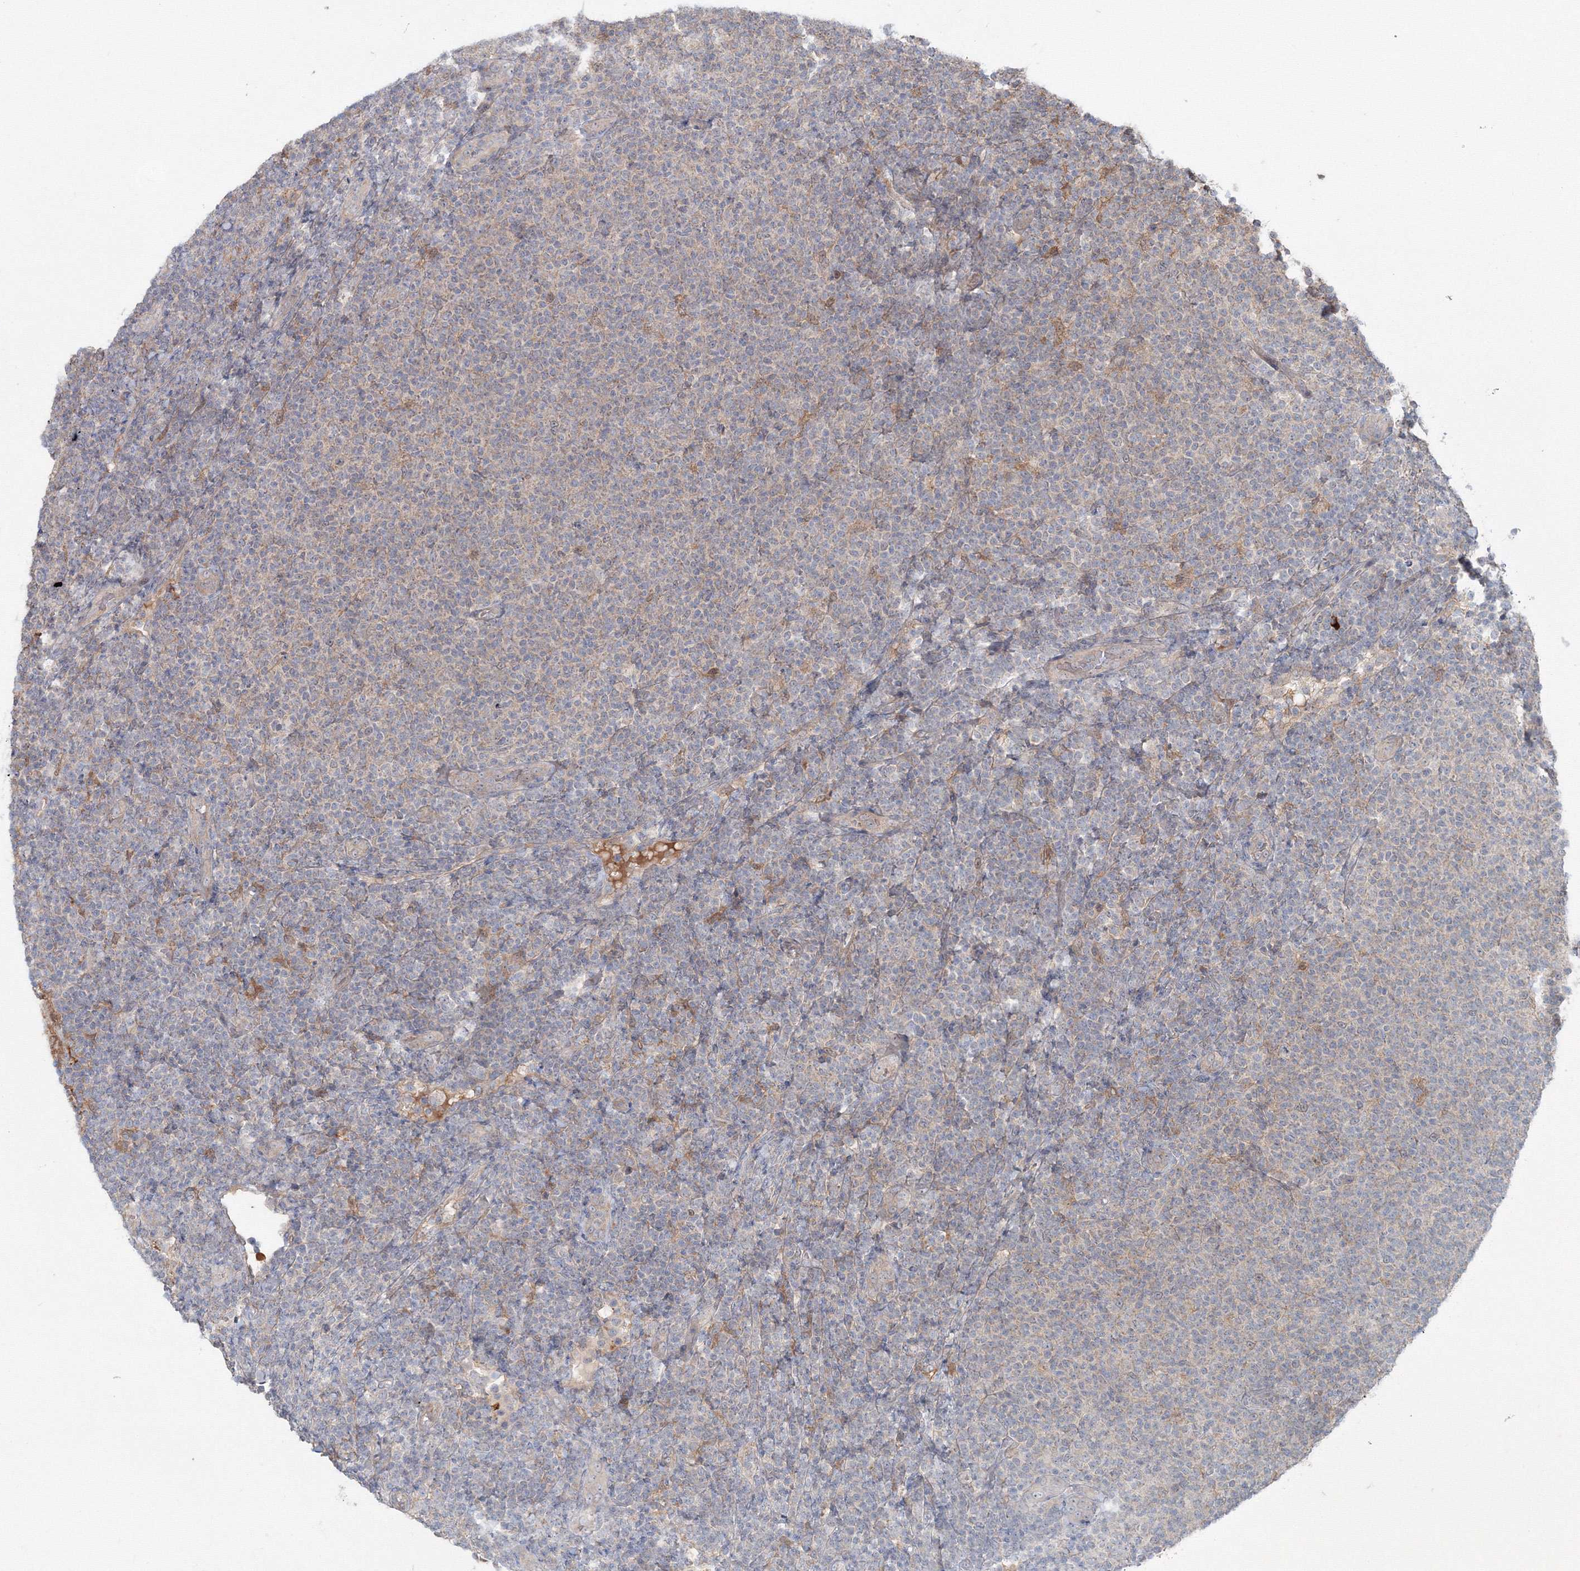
{"staining": {"intensity": "weak", "quantity": "<25%", "location": "cytoplasmic/membranous"}, "tissue": "lymphoma", "cell_type": "Tumor cells", "image_type": "cancer", "snomed": [{"axis": "morphology", "description": "Malignant lymphoma, non-Hodgkin's type, Low grade"}, {"axis": "topography", "description": "Lymph node"}], "caption": "An immunohistochemistry (IHC) photomicrograph of low-grade malignant lymphoma, non-Hodgkin's type is shown. There is no staining in tumor cells of low-grade malignant lymphoma, non-Hodgkin's type. The staining is performed using DAB (3,3'-diaminobenzidine) brown chromogen with nuclei counter-stained in using hematoxylin.", "gene": "MKRN2", "patient": {"sex": "male", "age": 66}}